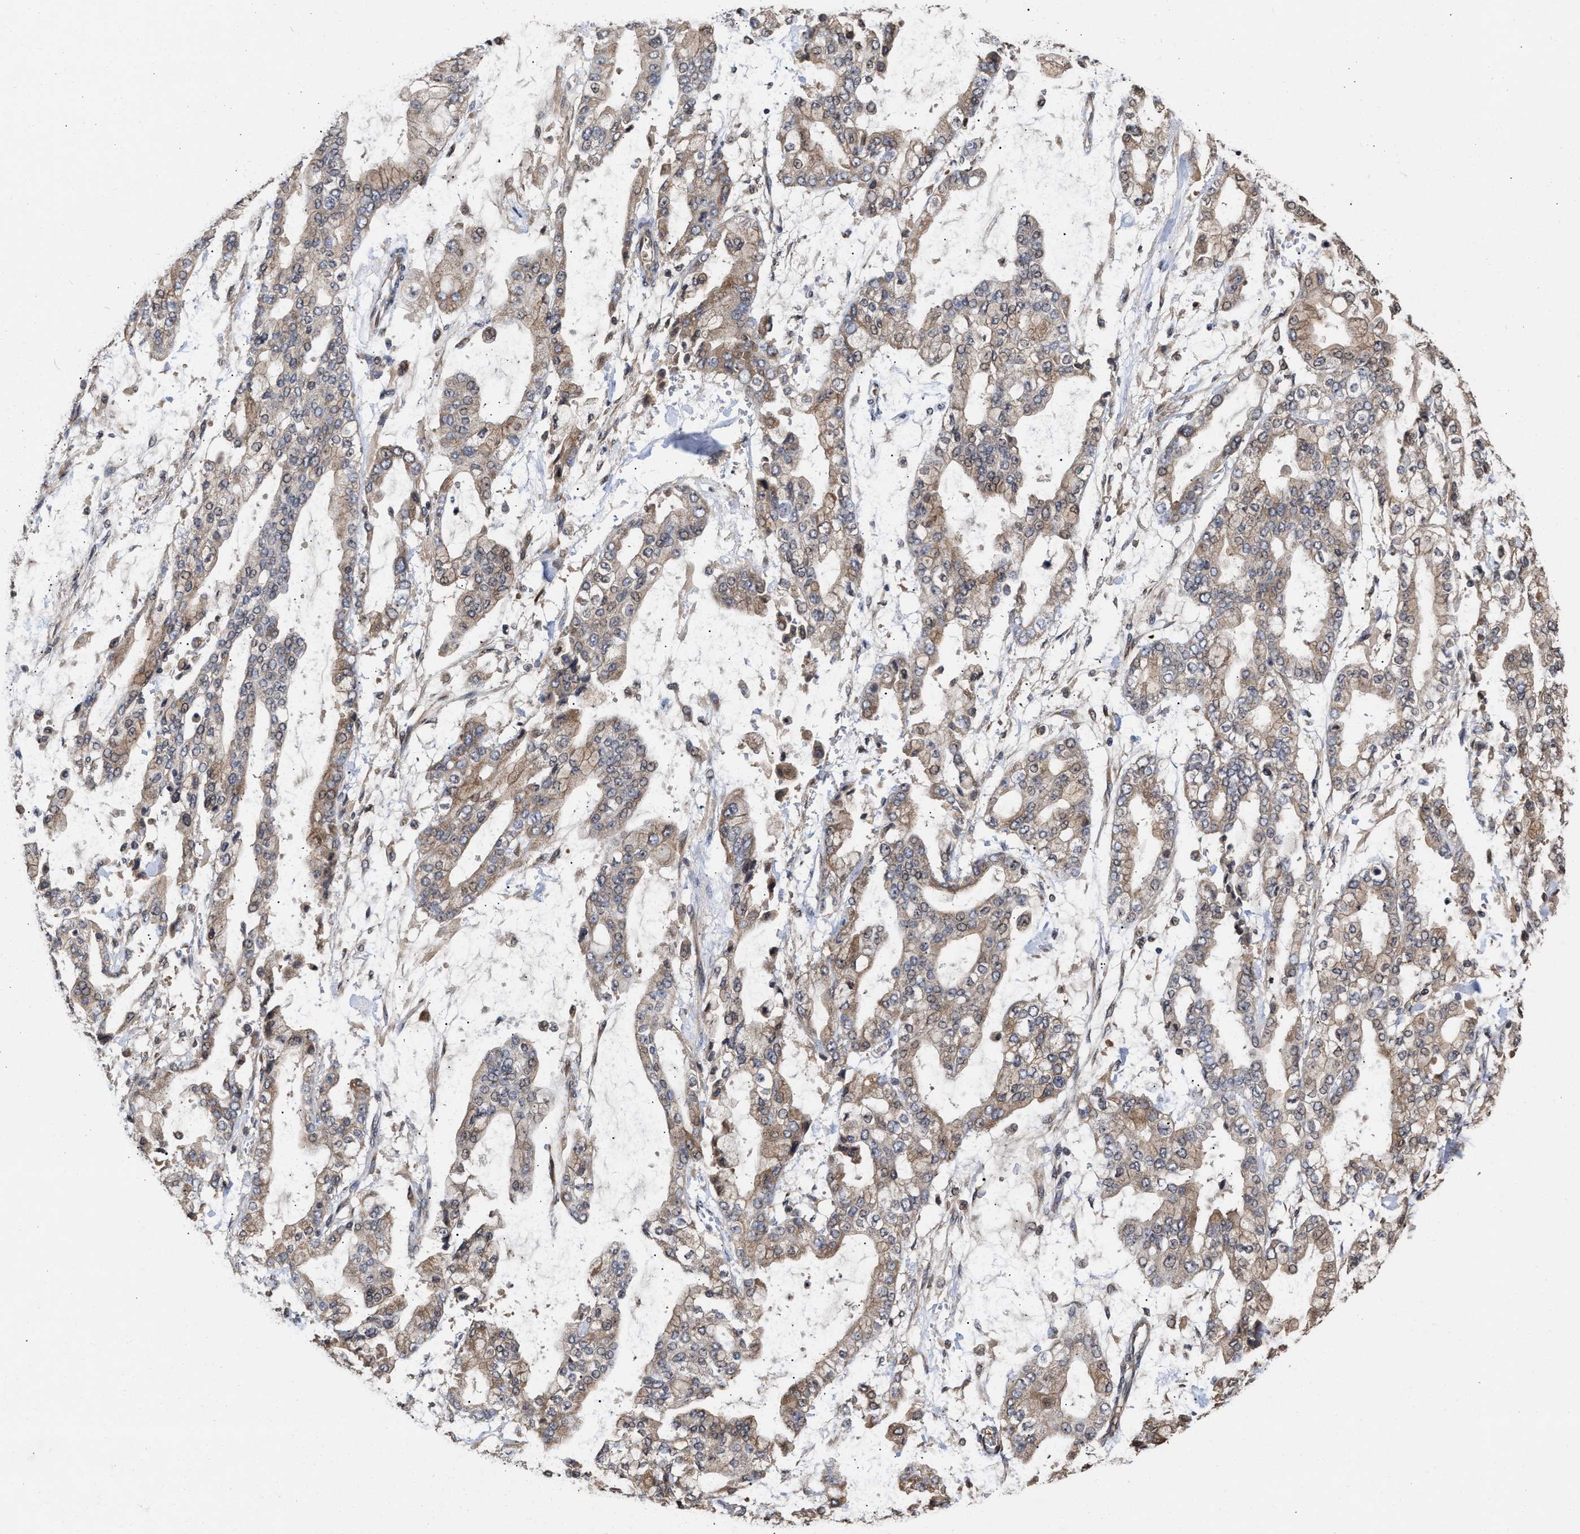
{"staining": {"intensity": "moderate", "quantity": "25%-75%", "location": "cytoplasmic/membranous"}, "tissue": "stomach cancer", "cell_type": "Tumor cells", "image_type": "cancer", "snomed": [{"axis": "morphology", "description": "Normal tissue, NOS"}, {"axis": "morphology", "description": "Adenocarcinoma, NOS"}, {"axis": "topography", "description": "Stomach, upper"}, {"axis": "topography", "description": "Stomach"}], "caption": "Immunohistochemistry (IHC) (DAB (3,3'-diaminobenzidine)) staining of human stomach cancer demonstrates moderate cytoplasmic/membranous protein expression in about 25%-75% of tumor cells. The staining was performed using DAB (3,3'-diaminobenzidine) to visualize the protein expression in brown, while the nuclei were stained in blue with hematoxylin (Magnification: 20x).", "gene": "SAR1A", "patient": {"sex": "male", "age": 76}}